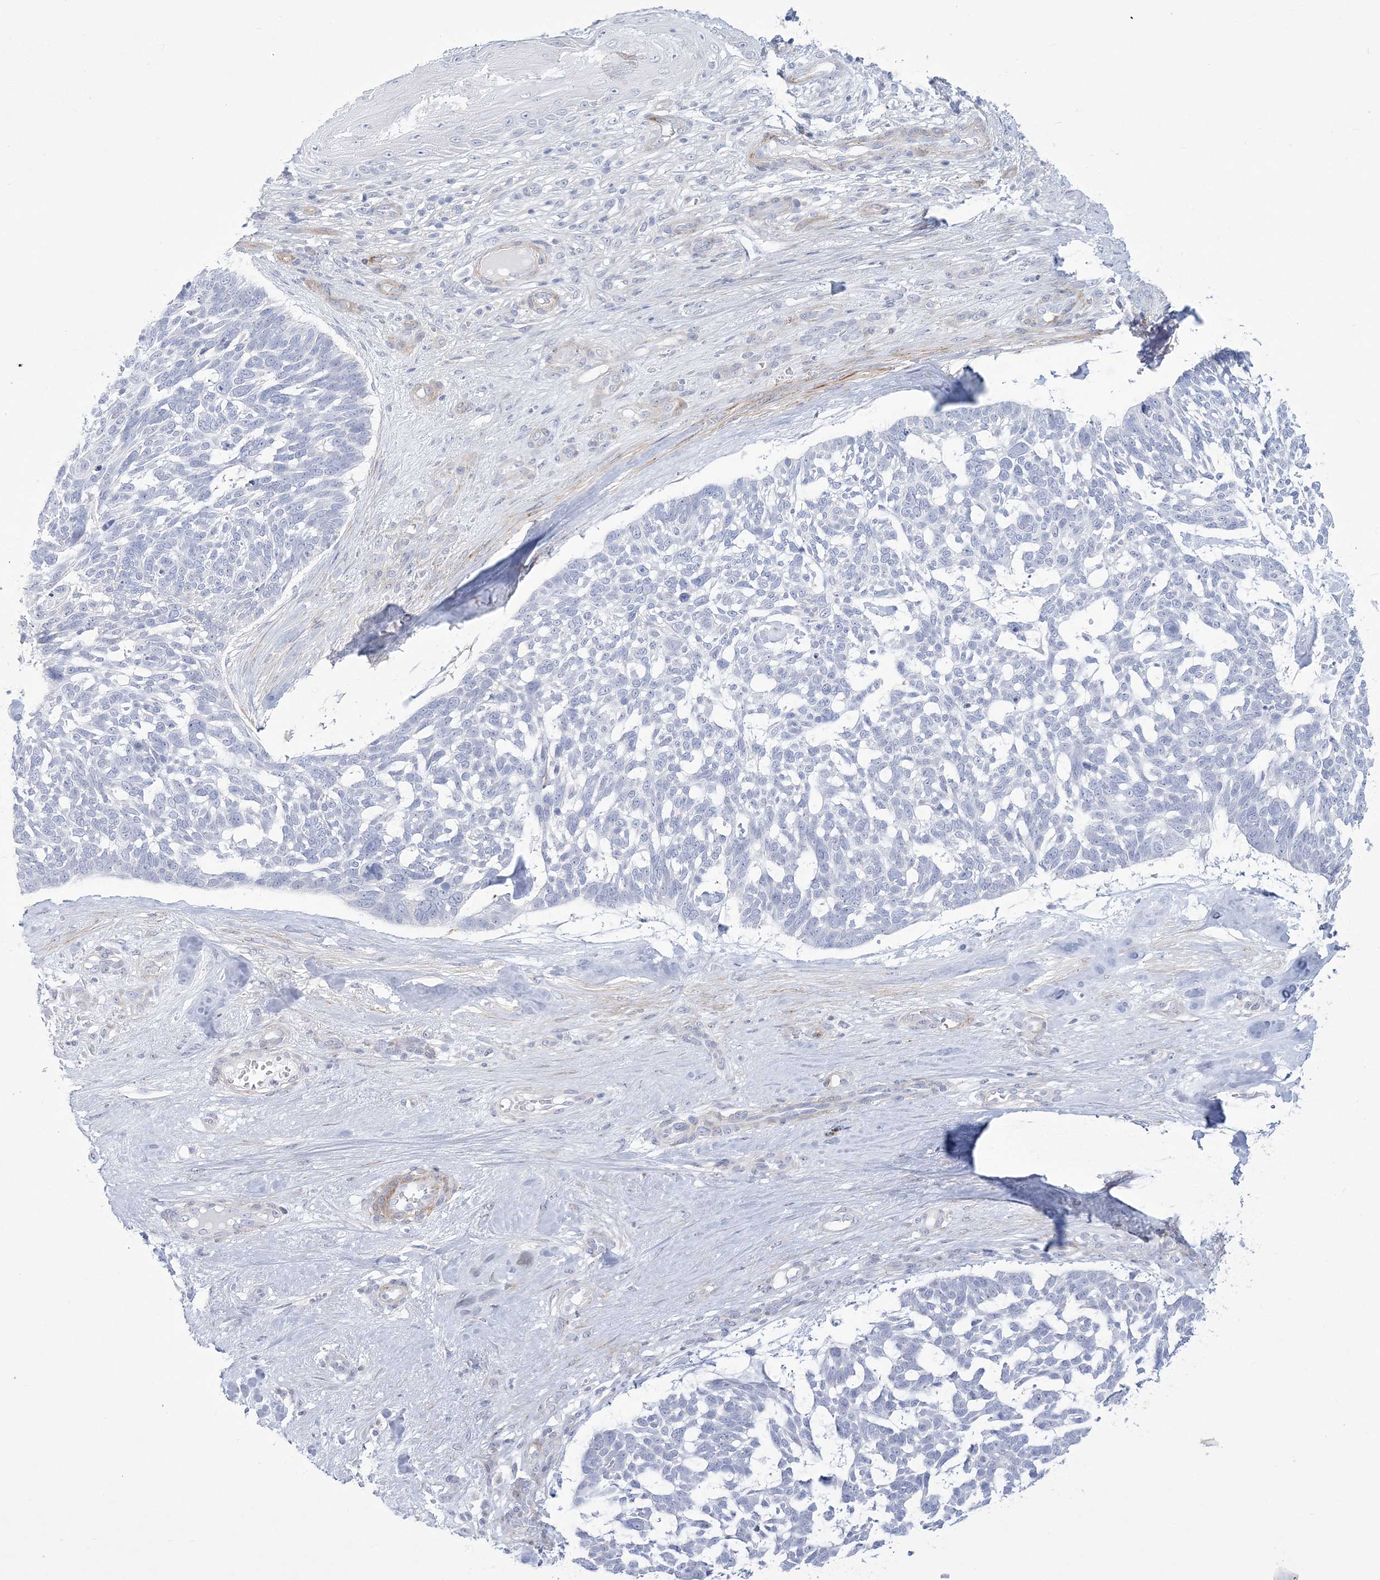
{"staining": {"intensity": "negative", "quantity": "none", "location": "none"}, "tissue": "skin cancer", "cell_type": "Tumor cells", "image_type": "cancer", "snomed": [{"axis": "morphology", "description": "Basal cell carcinoma"}, {"axis": "topography", "description": "Skin"}], "caption": "Tumor cells are negative for brown protein staining in skin cancer (basal cell carcinoma).", "gene": "WDR27", "patient": {"sex": "male", "age": 88}}